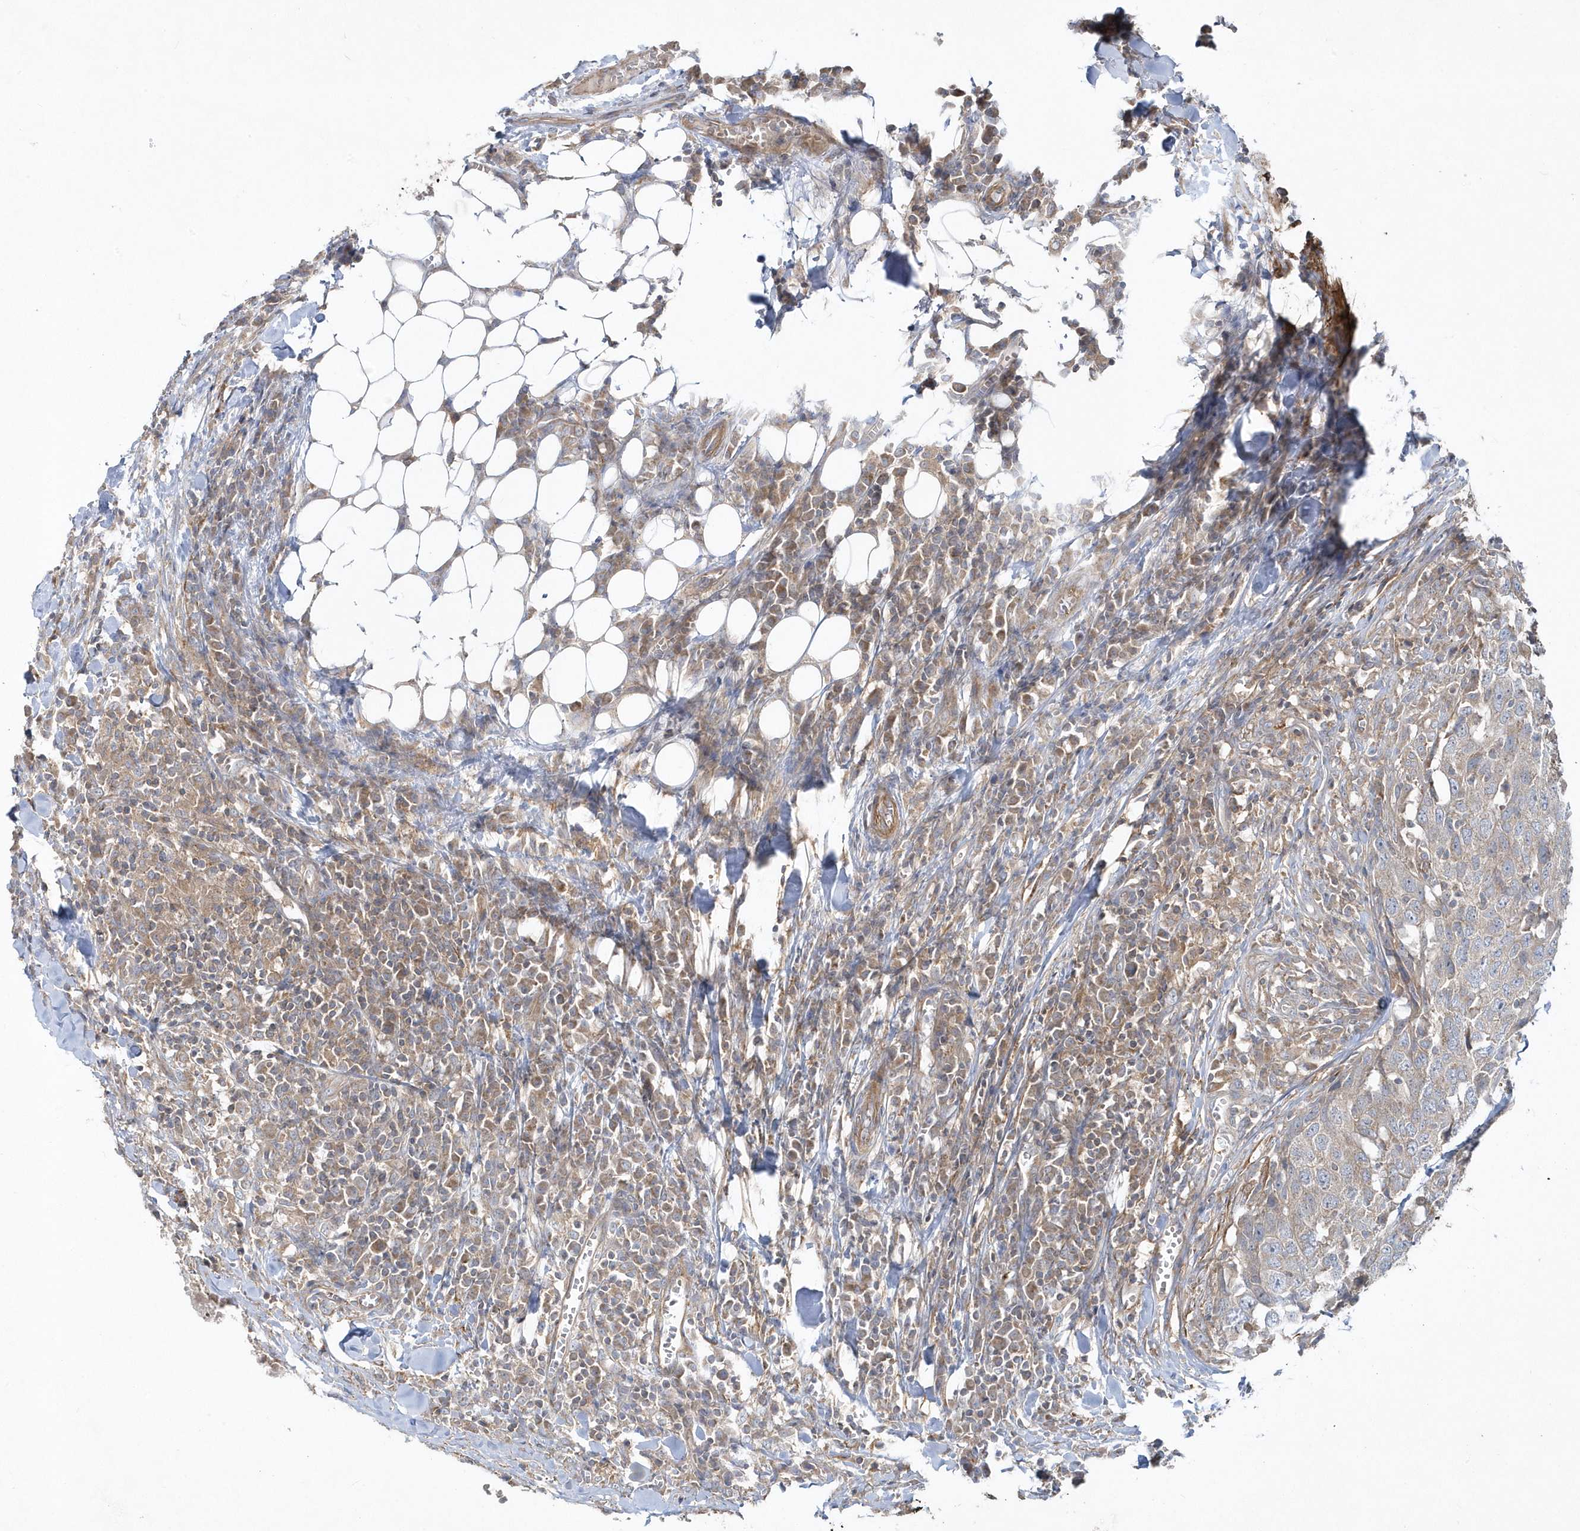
{"staining": {"intensity": "weak", "quantity": "25%-75%", "location": "cytoplasmic/membranous"}, "tissue": "head and neck cancer", "cell_type": "Tumor cells", "image_type": "cancer", "snomed": [{"axis": "morphology", "description": "Squamous cell carcinoma, NOS"}, {"axis": "topography", "description": "Head-Neck"}], "caption": "Head and neck cancer (squamous cell carcinoma) stained with a brown dye reveals weak cytoplasmic/membranous positive positivity in approximately 25%-75% of tumor cells.", "gene": "LEXM", "patient": {"sex": "male", "age": 66}}